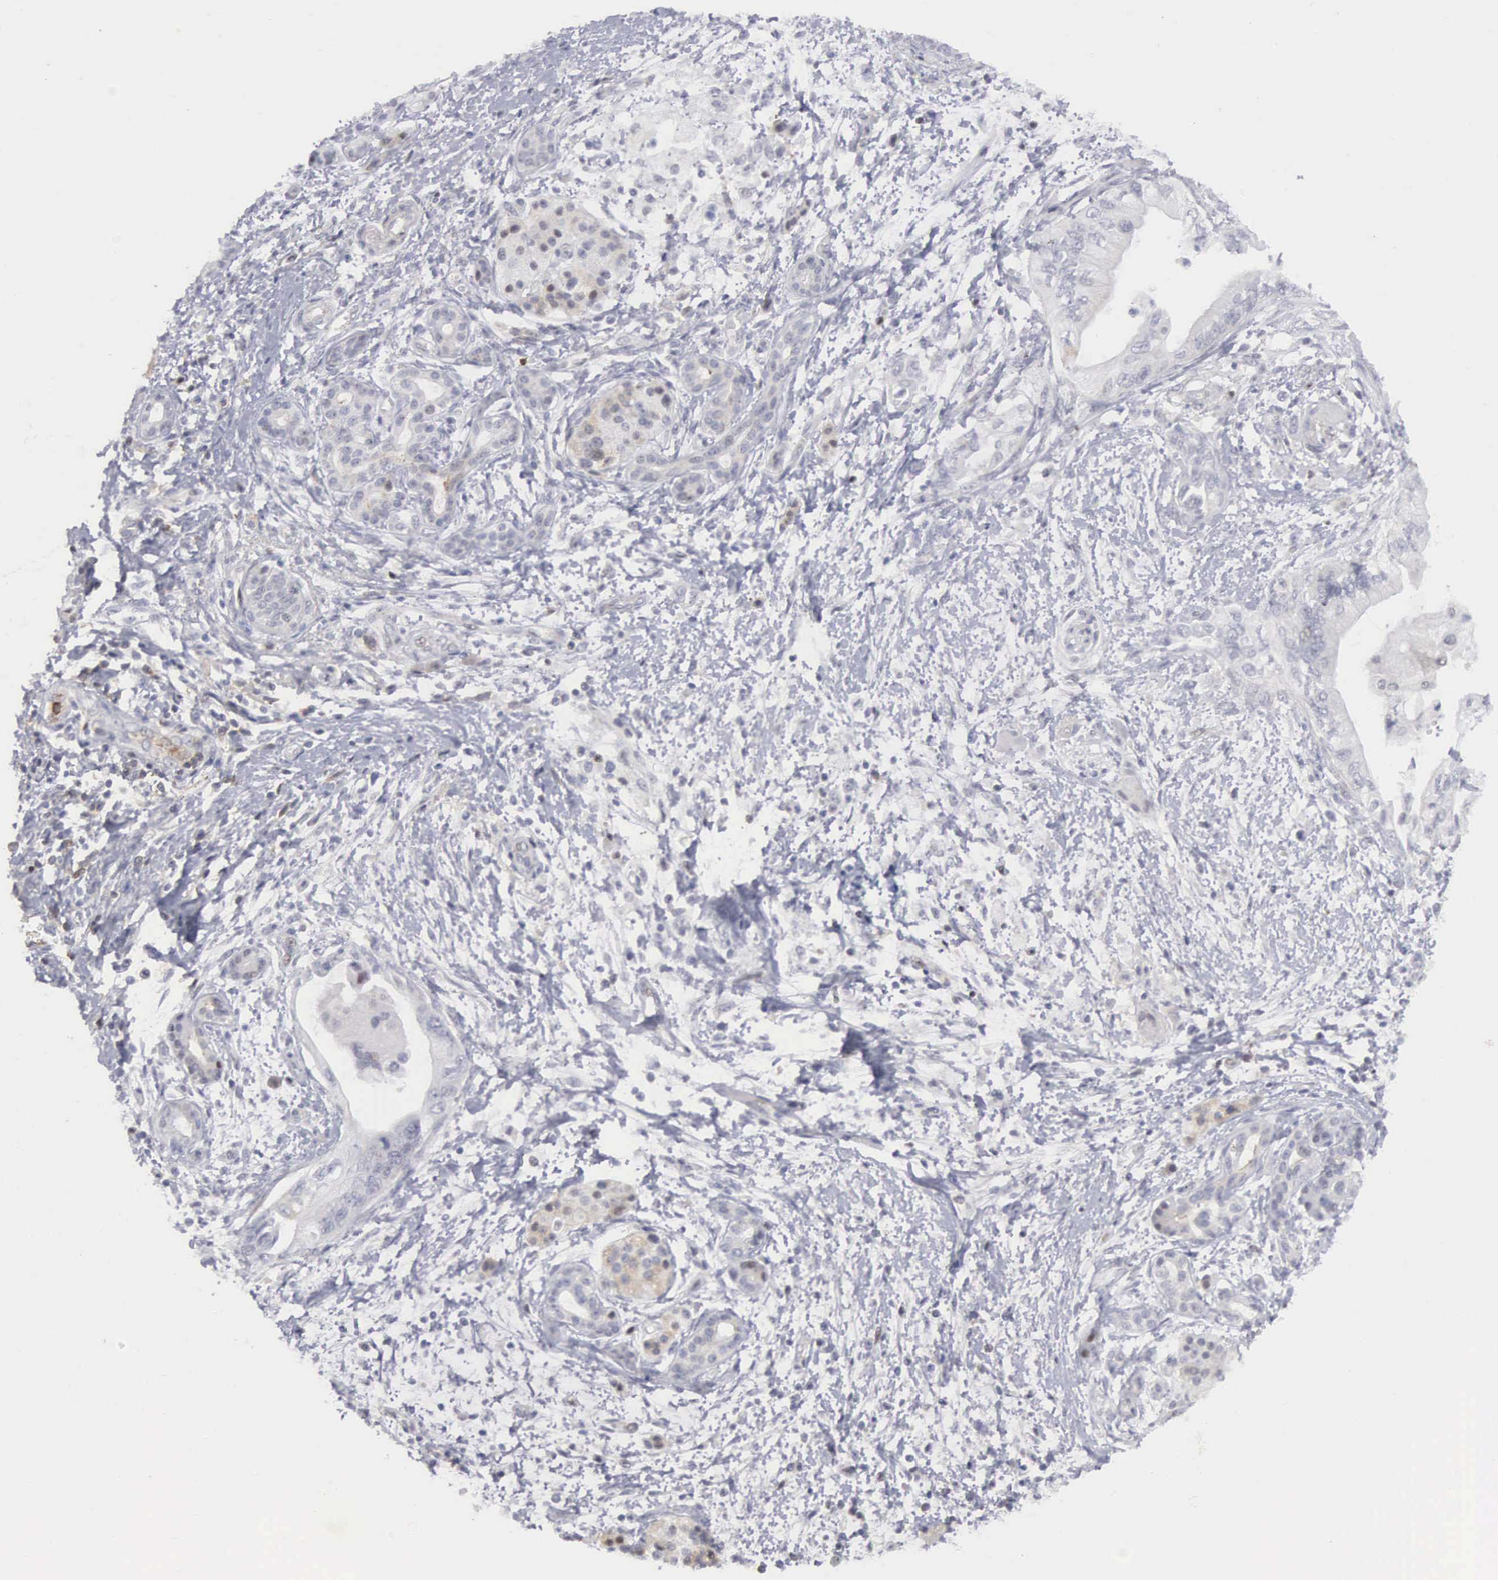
{"staining": {"intensity": "weak", "quantity": "<25%", "location": "cytoplasmic/membranous"}, "tissue": "pancreatic cancer", "cell_type": "Tumor cells", "image_type": "cancer", "snomed": [{"axis": "morphology", "description": "Adenocarcinoma, NOS"}, {"axis": "topography", "description": "Pancreas"}], "caption": "Immunohistochemistry of human pancreatic cancer (adenocarcinoma) demonstrates no positivity in tumor cells.", "gene": "RBPJ", "patient": {"sex": "female", "age": 66}}